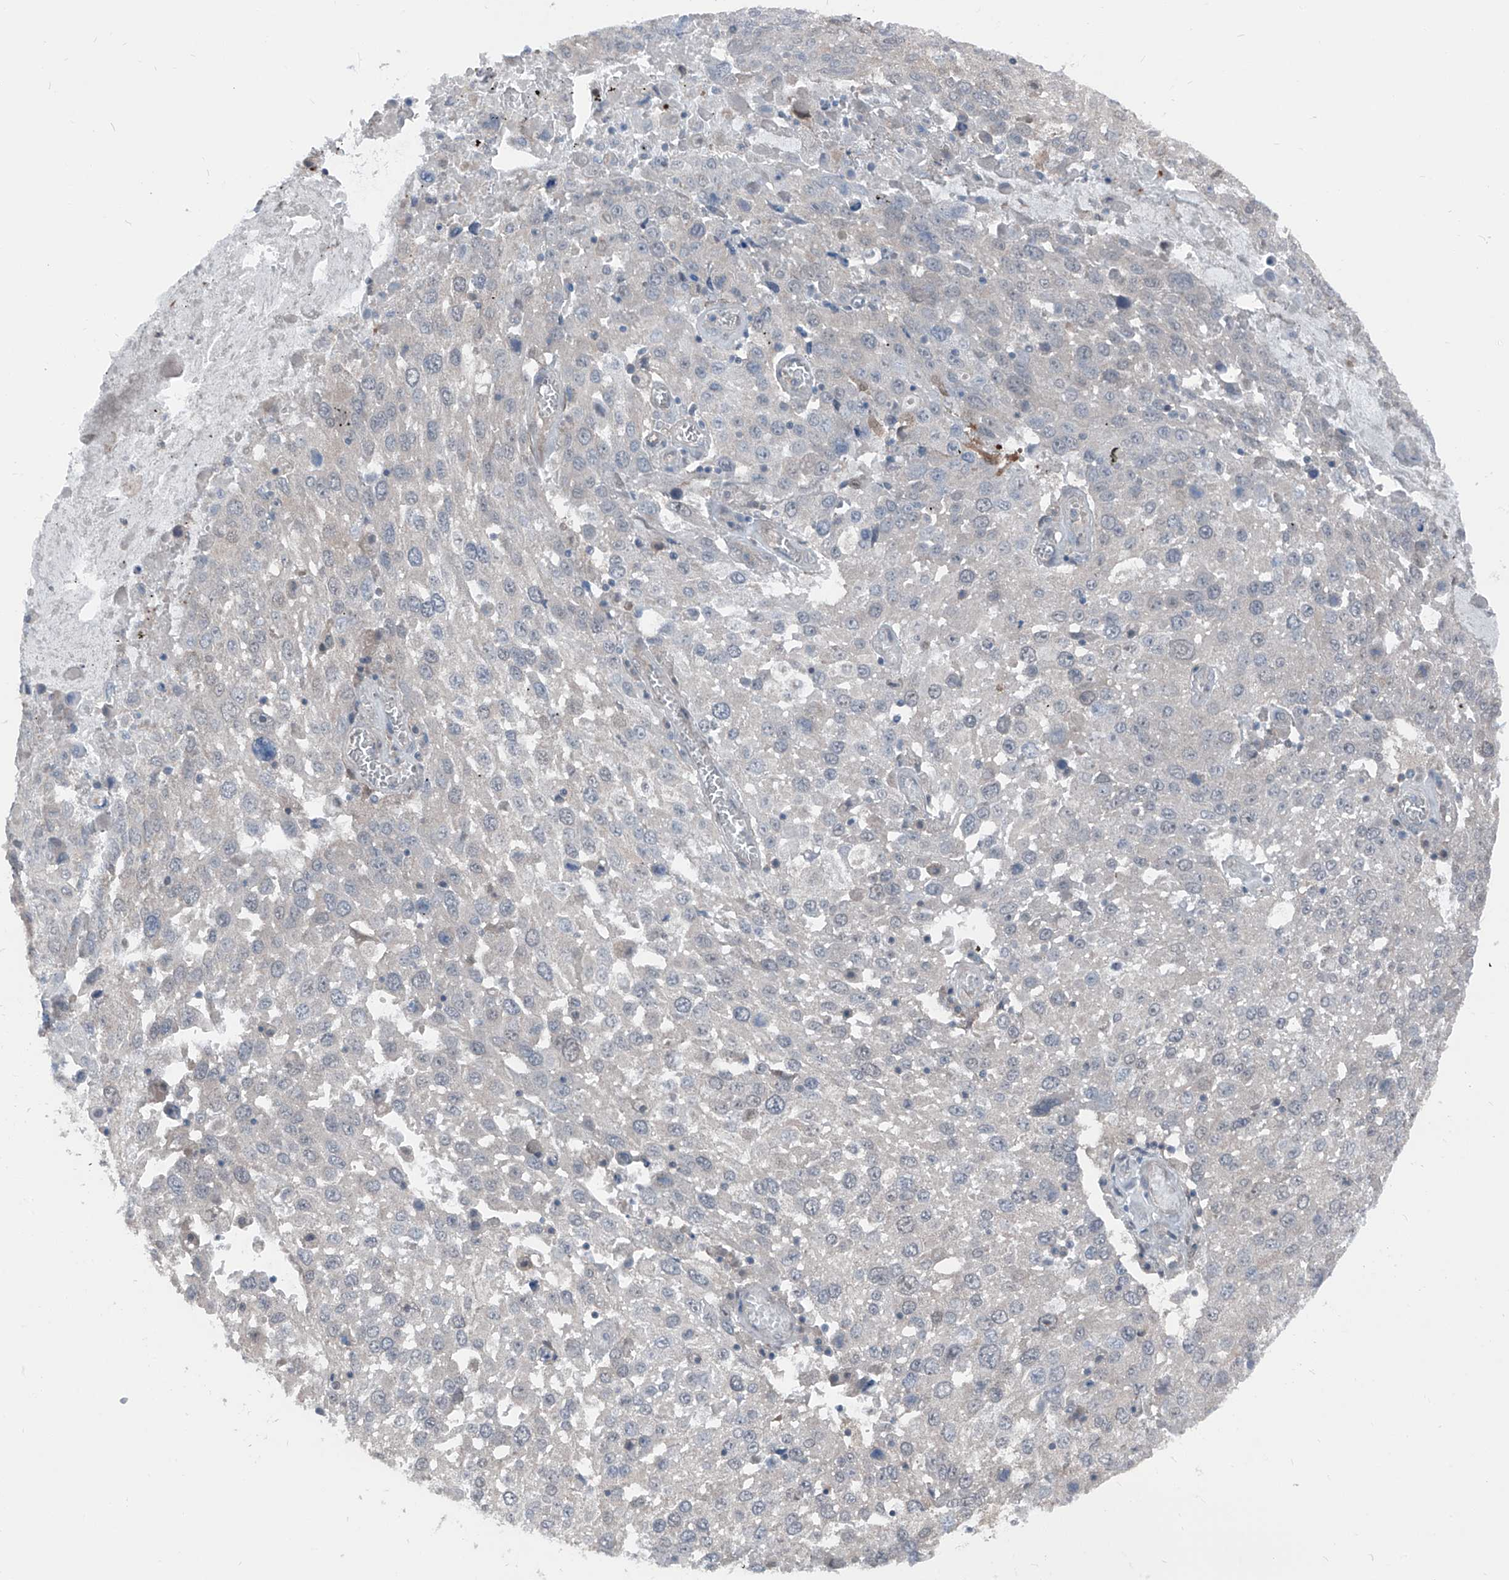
{"staining": {"intensity": "negative", "quantity": "none", "location": "none"}, "tissue": "lung cancer", "cell_type": "Tumor cells", "image_type": "cancer", "snomed": [{"axis": "morphology", "description": "Squamous cell carcinoma, NOS"}, {"axis": "topography", "description": "Lung"}], "caption": "Lung squamous cell carcinoma was stained to show a protein in brown. There is no significant expression in tumor cells.", "gene": "HSPB11", "patient": {"sex": "male", "age": 65}}